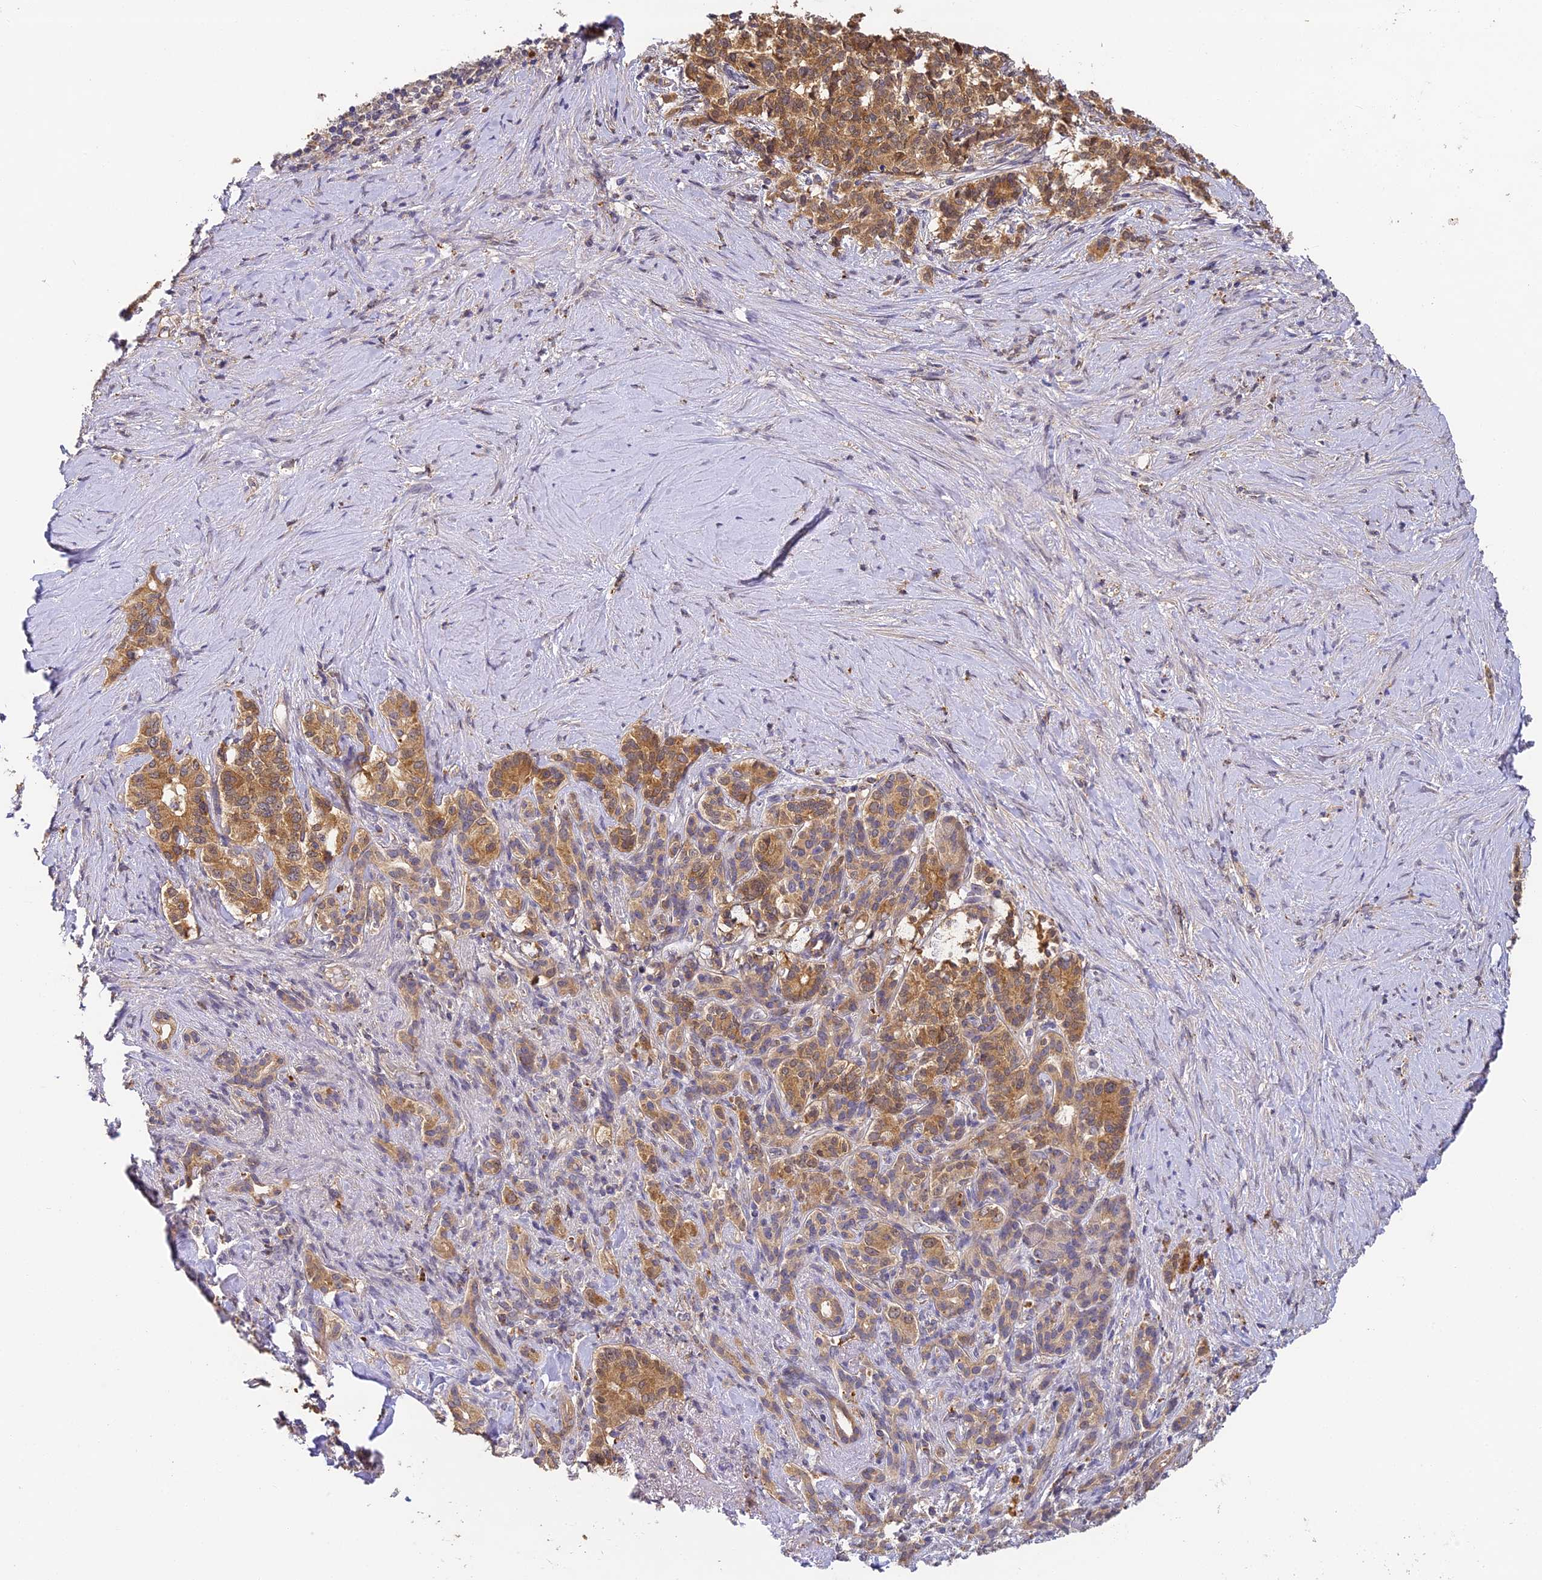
{"staining": {"intensity": "moderate", "quantity": ">75%", "location": "cytoplasmic/membranous"}, "tissue": "pancreatic cancer", "cell_type": "Tumor cells", "image_type": "cancer", "snomed": [{"axis": "morphology", "description": "Adenocarcinoma, NOS"}, {"axis": "topography", "description": "Pancreas"}], "caption": "Tumor cells exhibit medium levels of moderate cytoplasmic/membranous expression in about >75% of cells in pancreatic cancer.", "gene": "YAE1", "patient": {"sex": "female", "age": 74}}